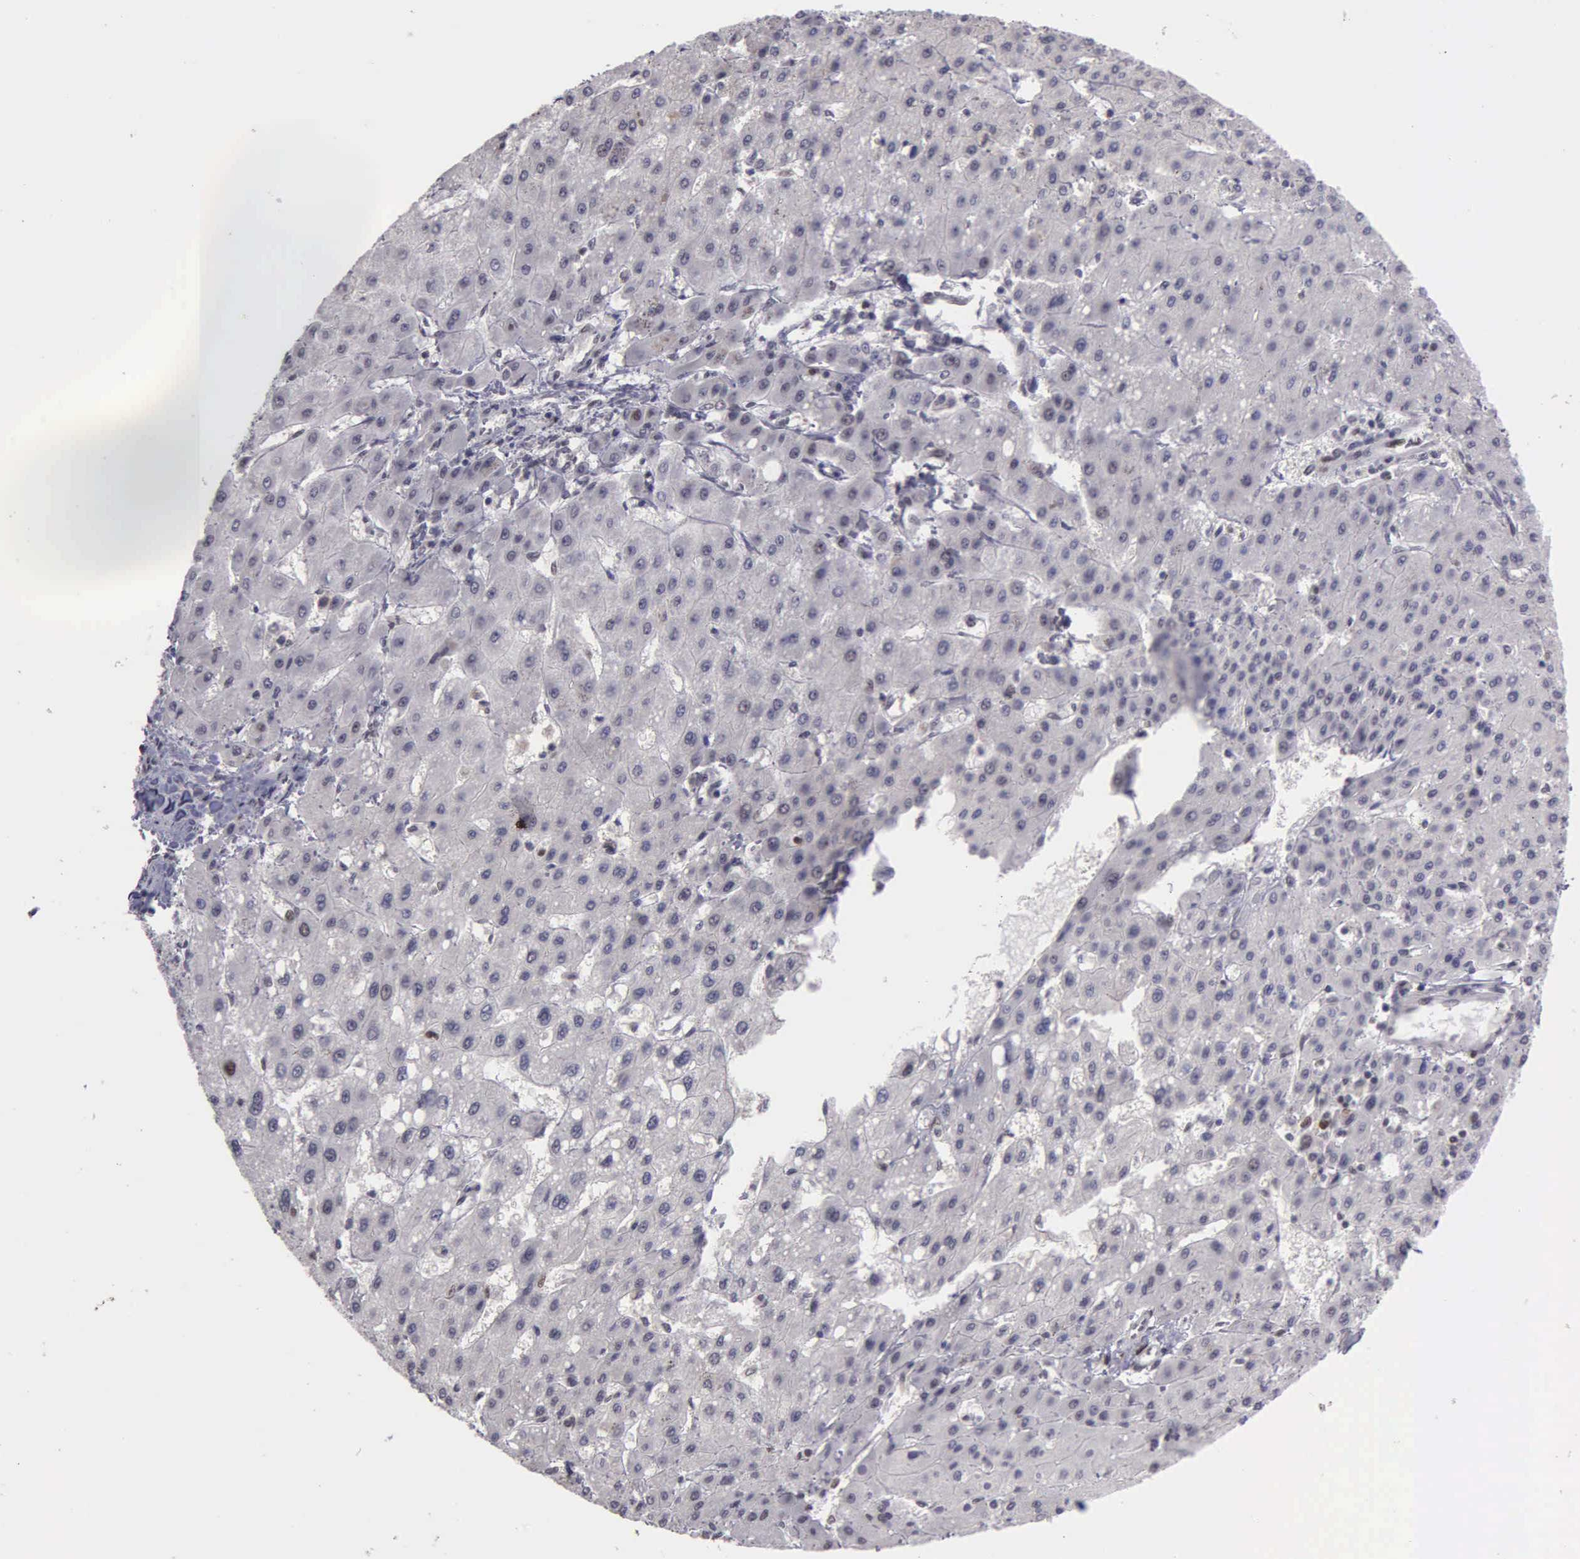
{"staining": {"intensity": "weak", "quantity": "<25%", "location": "nuclear"}, "tissue": "liver cancer", "cell_type": "Tumor cells", "image_type": "cancer", "snomed": [{"axis": "morphology", "description": "Carcinoma, Hepatocellular, NOS"}, {"axis": "topography", "description": "Liver"}], "caption": "Human liver cancer stained for a protein using IHC shows no positivity in tumor cells.", "gene": "UBR7", "patient": {"sex": "female", "age": 52}}